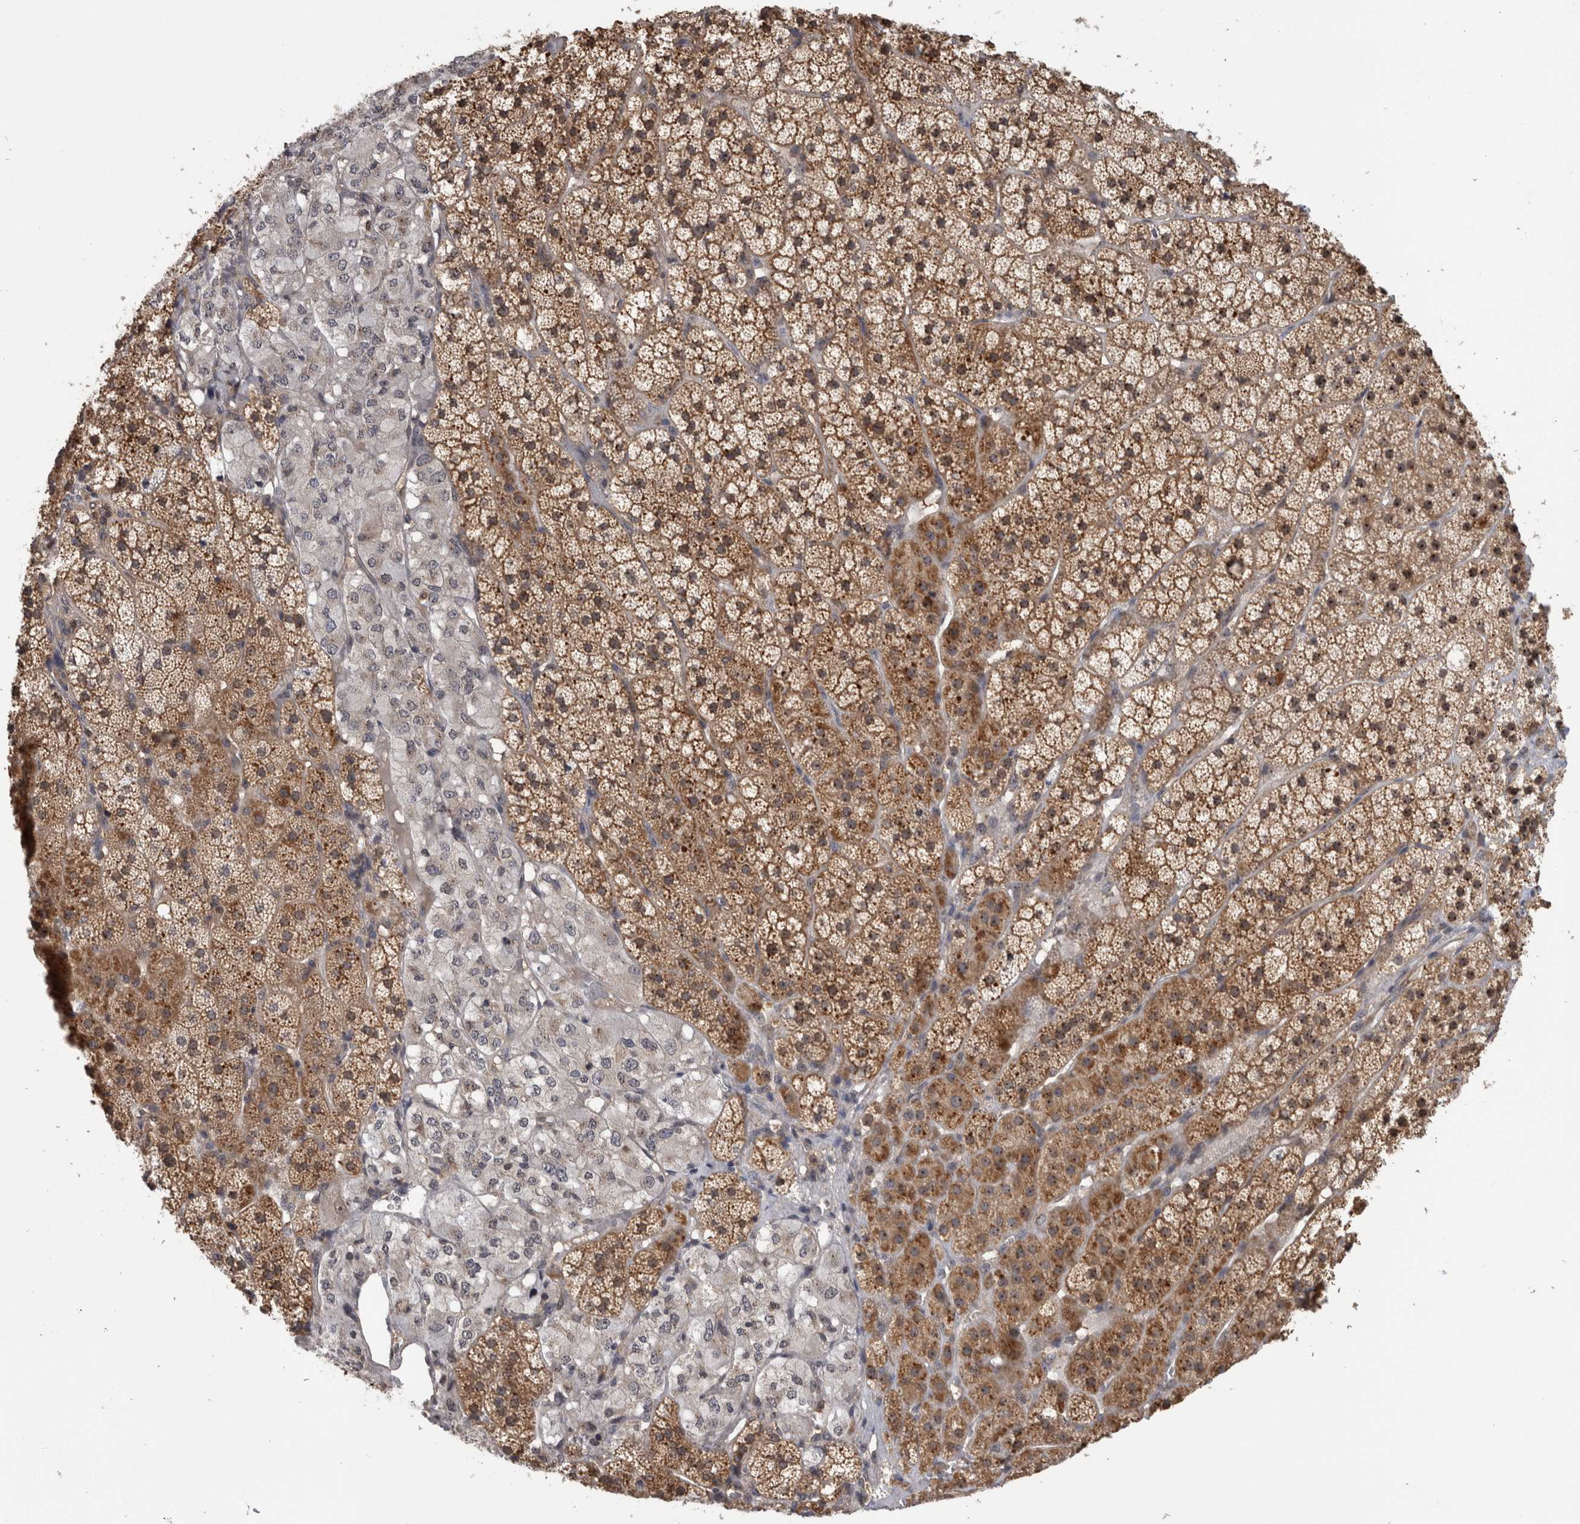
{"staining": {"intensity": "moderate", "quantity": ">75%", "location": "cytoplasmic/membranous,nuclear"}, "tissue": "adrenal gland", "cell_type": "Glandular cells", "image_type": "normal", "snomed": [{"axis": "morphology", "description": "Normal tissue, NOS"}, {"axis": "topography", "description": "Adrenal gland"}], "caption": "A brown stain shows moderate cytoplasmic/membranous,nuclear expression of a protein in glandular cells of unremarkable adrenal gland. The staining is performed using DAB brown chromogen to label protein expression. The nuclei are counter-stained blue using hematoxylin.", "gene": "TDRD7", "patient": {"sex": "female", "age": 44}}